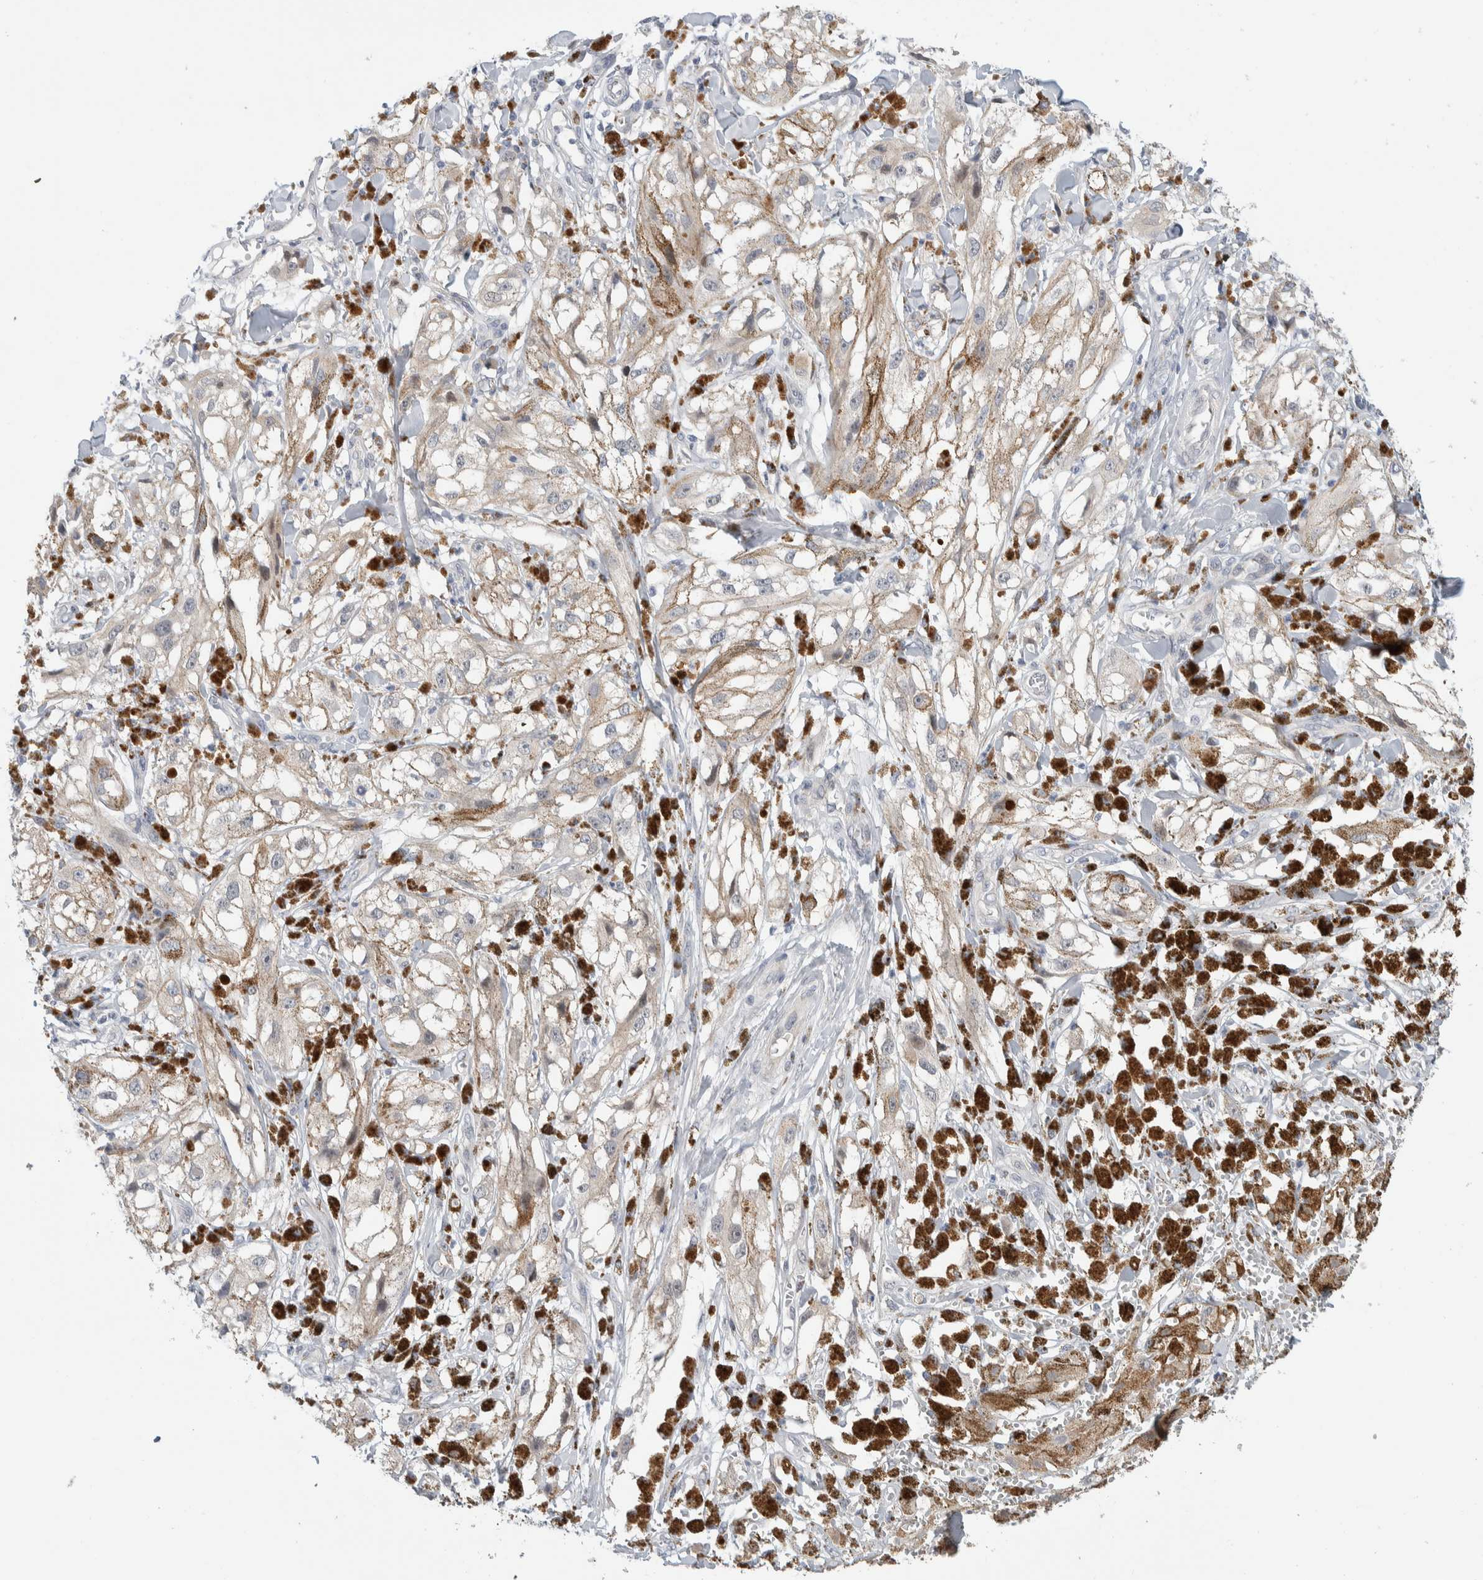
{"staining": {"intensity": "weak", "quantity": "25%-75%", "location": "cytoplasmic/membranous"}, "tissue": "melanoma", "cell_type": "Tumor cells", "image_type": "cancer", "snomed": [{"axis": "morphology", "description": "Malignant melanoma, NOS"}, {"axis": "topography", "description": "Skin"}], "caption": "This histopathology image exhibits malignant melanoma stained with immunohistochemistry to label a protein in brown. The cytoplasmic/membranous of tumor cells show weak positivity for the protein. Nuclei are counter-stained blue.", "gene": "NCR3LG1", "patient": {"sex": "male", "age": 88}}